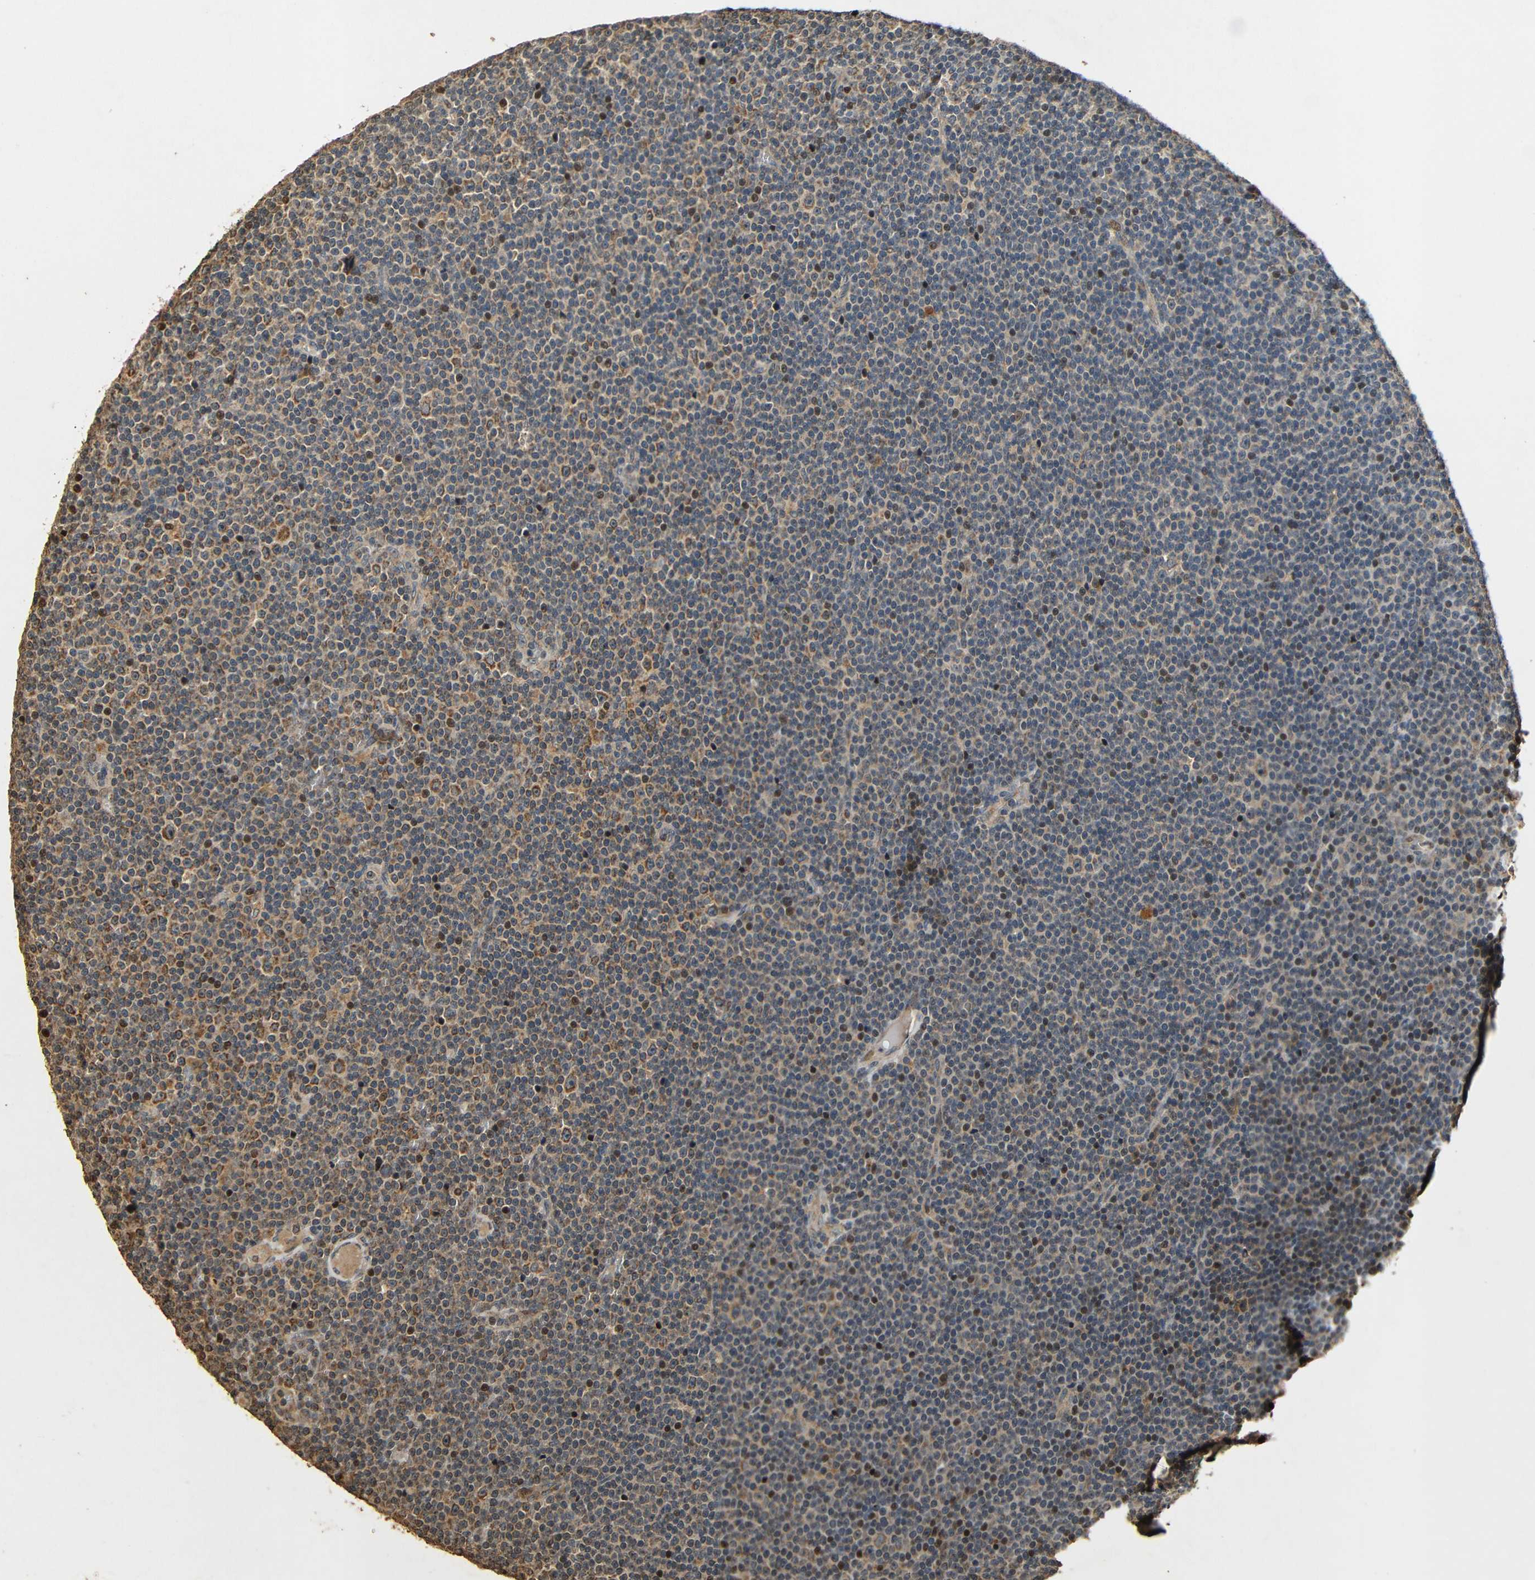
{"staining": {"intensity": "moderate", "quantity": ">75%", "location": "cytoplasmic/membranous,nuclear"}, "tissue": "lymphoma", "cell_type": "Tumor cells", "image_type": "cancer", "snomed": [{"axis": "morphology", "description": "Malignant lymphoma, non-Hodgkin's type, Low grade"}, {"axis": "topography", "description": "Lymph node"}], "caption": "Immunohistochemical staining of lymphoma reveals medium levels of moderate cytoplasmic/membranous and nuclear protein expression in about >75% of tumor cells.", "gene": "KAZALD1", "patient": {"sex": "female", "age": 67}}